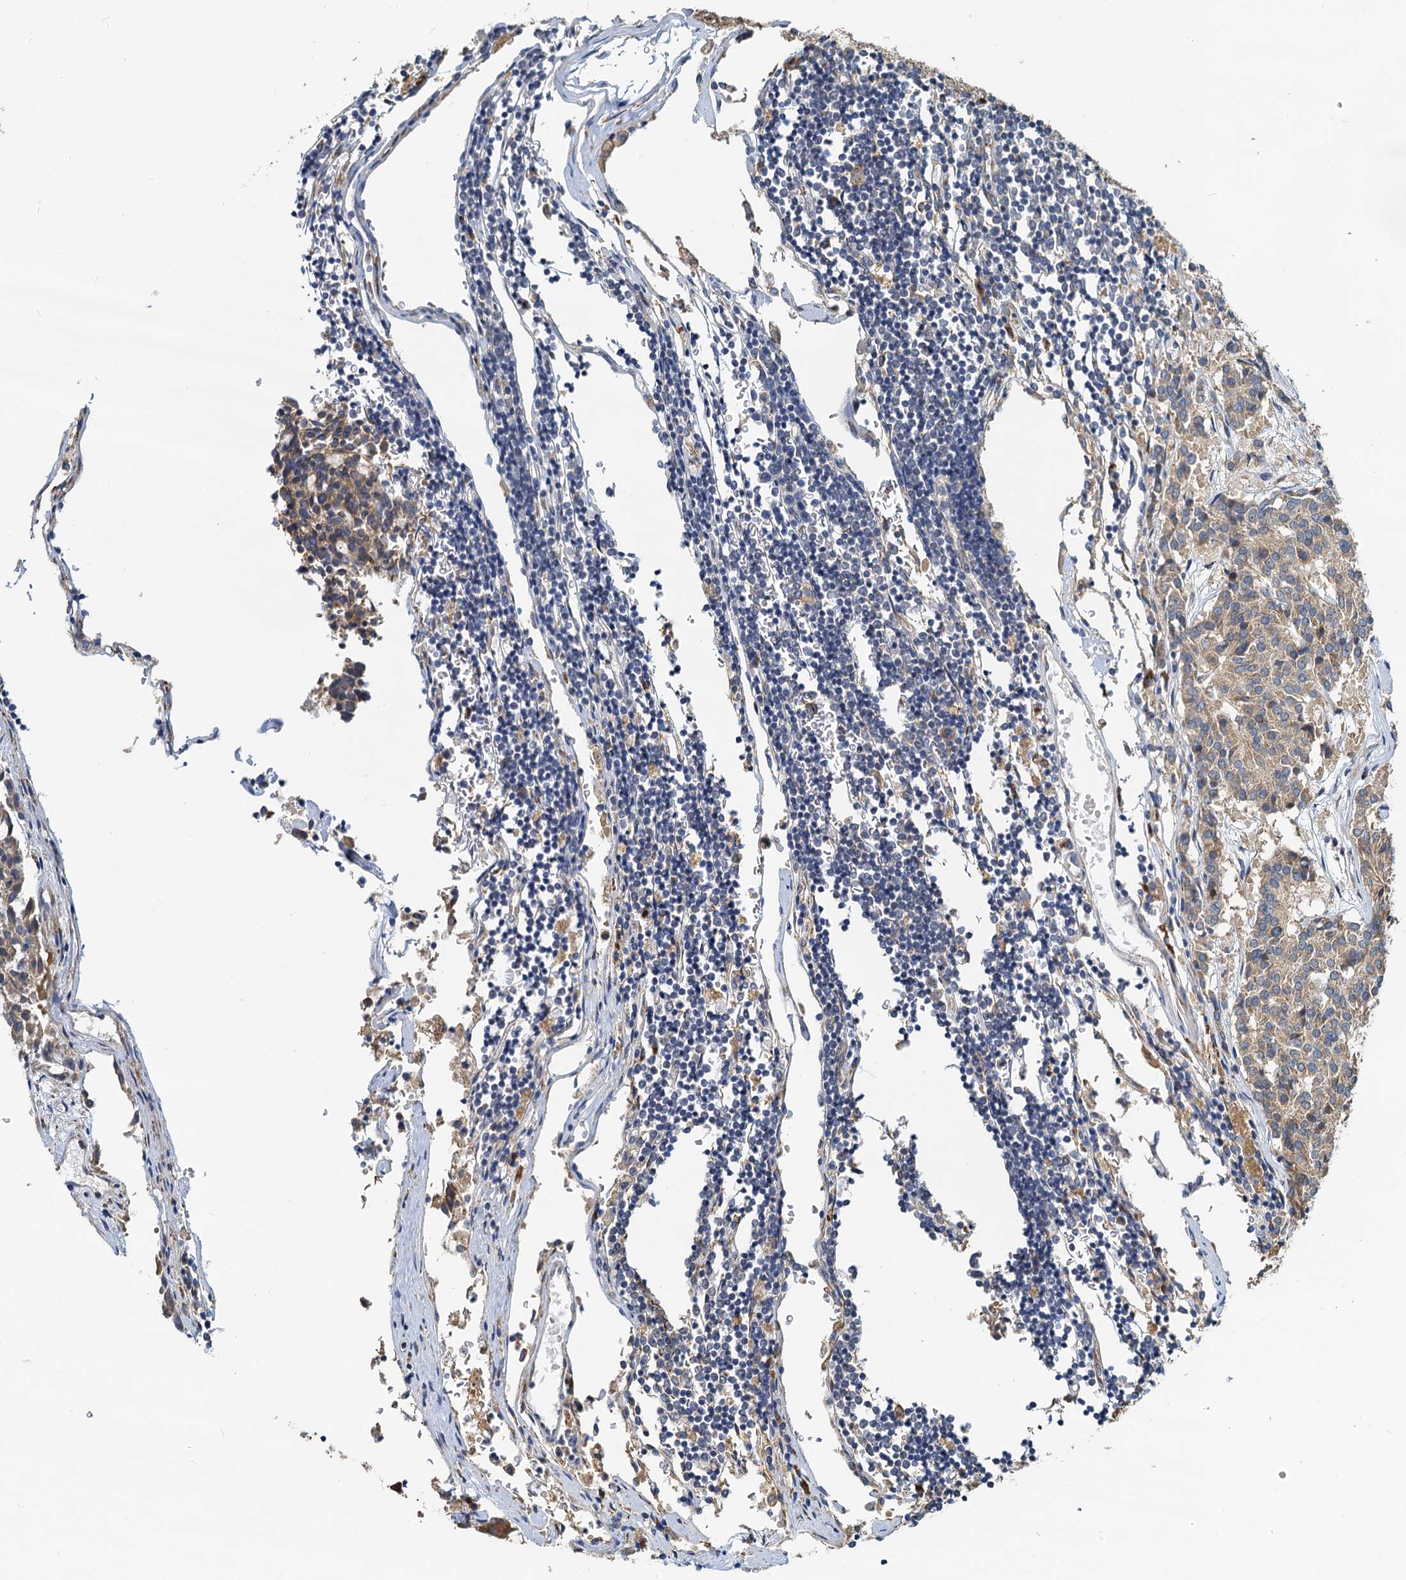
{"staining": {"intensity": "weak", "quantity": "25%-75%", "location": "cytoplasmic/membranous"}, "tissue": "carcinoid", "cell_type": "Tumor cells", "image_type": "cancer", "snomed": [{"axis": "morphology", "description": "Carcinoid, malignant, NOS"}, {"axis": "topography", "description": "Pancreas"}], "caption": "Carcinoid stained for a protein displays weak cytoplasmic/membranous positivity in tumor cells.", "gene": "NKAPD1", "patient": {"sex": "female", "age": 54}}